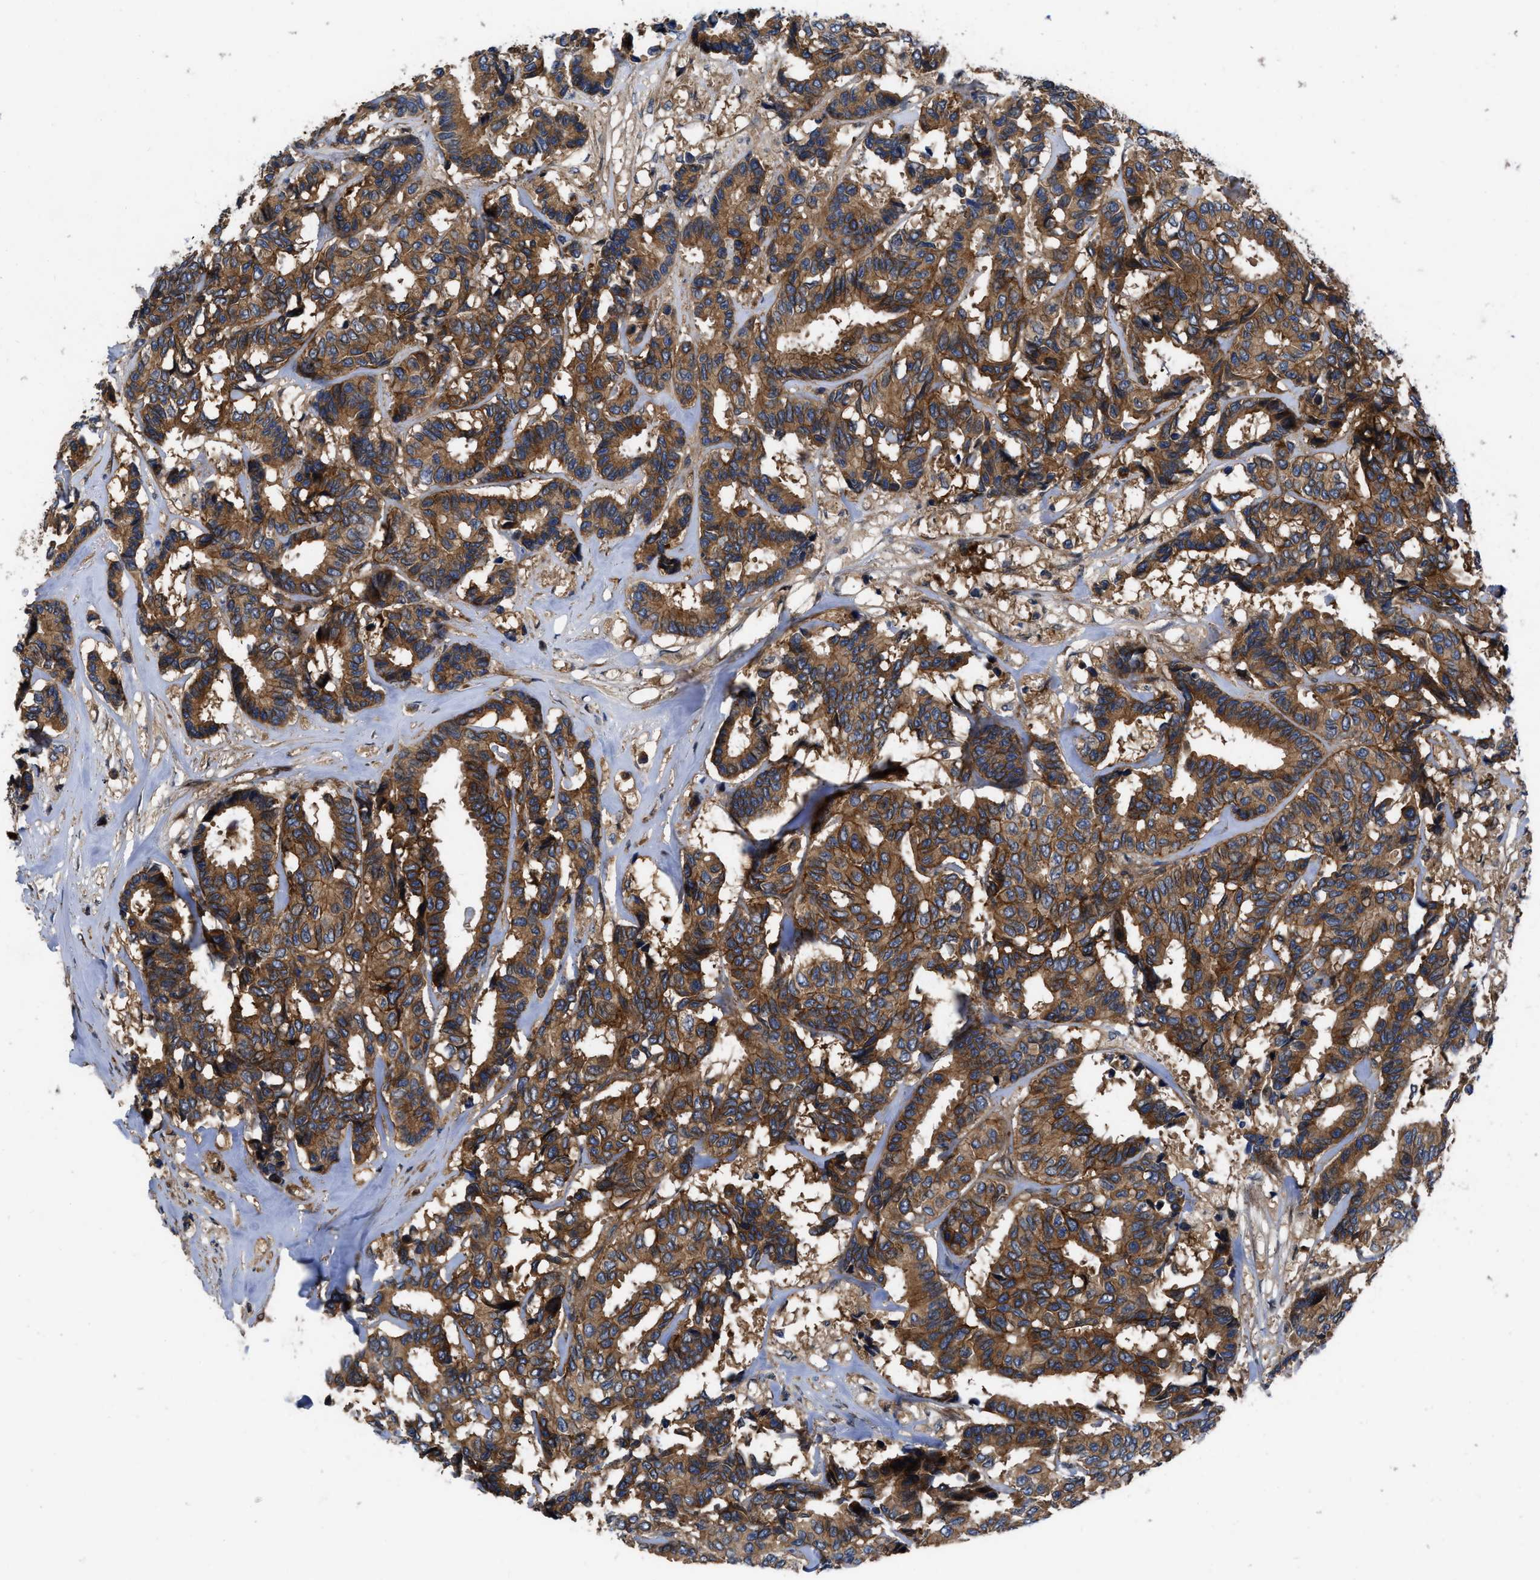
{"staining": {"intensity": "strong", "quantity": ">75%", "location": "cytoplasmic/membranous"}, "tissue": "breast cancer", "cell_type": "Tumor cells", "image_type": "cancer", "snomed": [{"axis": "morphology", "description": "Duct carcinoma"}, {"axis": "topography", "description": "Breast"}], "caption": "Protein expression analysis of human invasive ductal carcinoma (breast) reveals strong cytoplasmic/membranous staining in approximately >75% of tumor cells.", "gene": "CNNM3", "patient": {"sex": "female", "age": 87}}